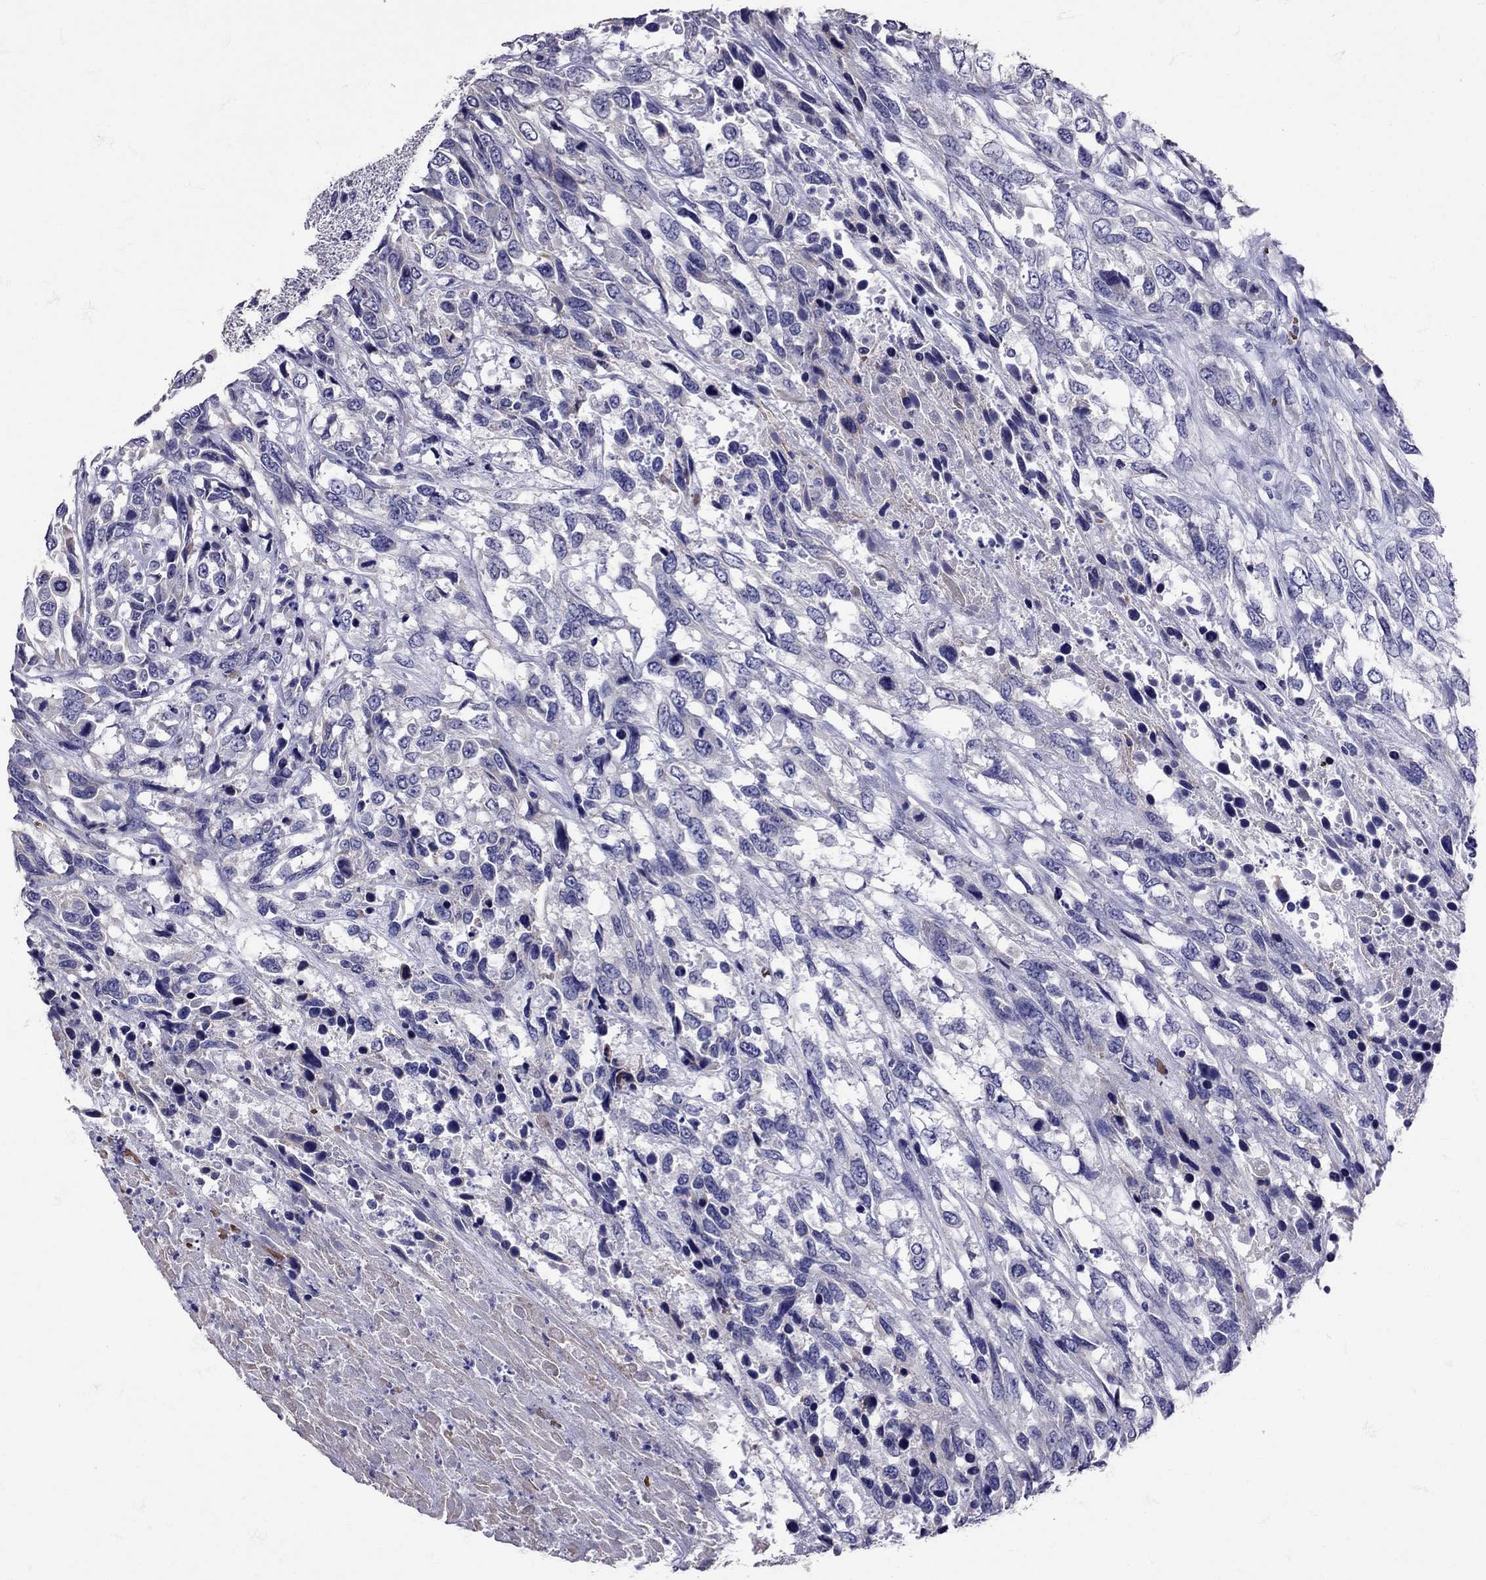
{"staining": {"intensity": "negative", "quantity": "none", "location": "none"}, "tissue": "urothelial cancer", "cell_type": "Tumor cells", "image_type": "cancer", "snomed": [{"axis": "morphology", "description": "Urothelial carcinoma, High grade"}, {"axis": "topography", "description": "Urinary bladder"}], "caption": "Immunohistochemistry (IHC) image of urothelial carcinoma (high-grade) stained for a protein (brown), which reveals no expression in tumor cells.", "gene": "TBR1", "patient": {"sex": "female", "age": 70}}